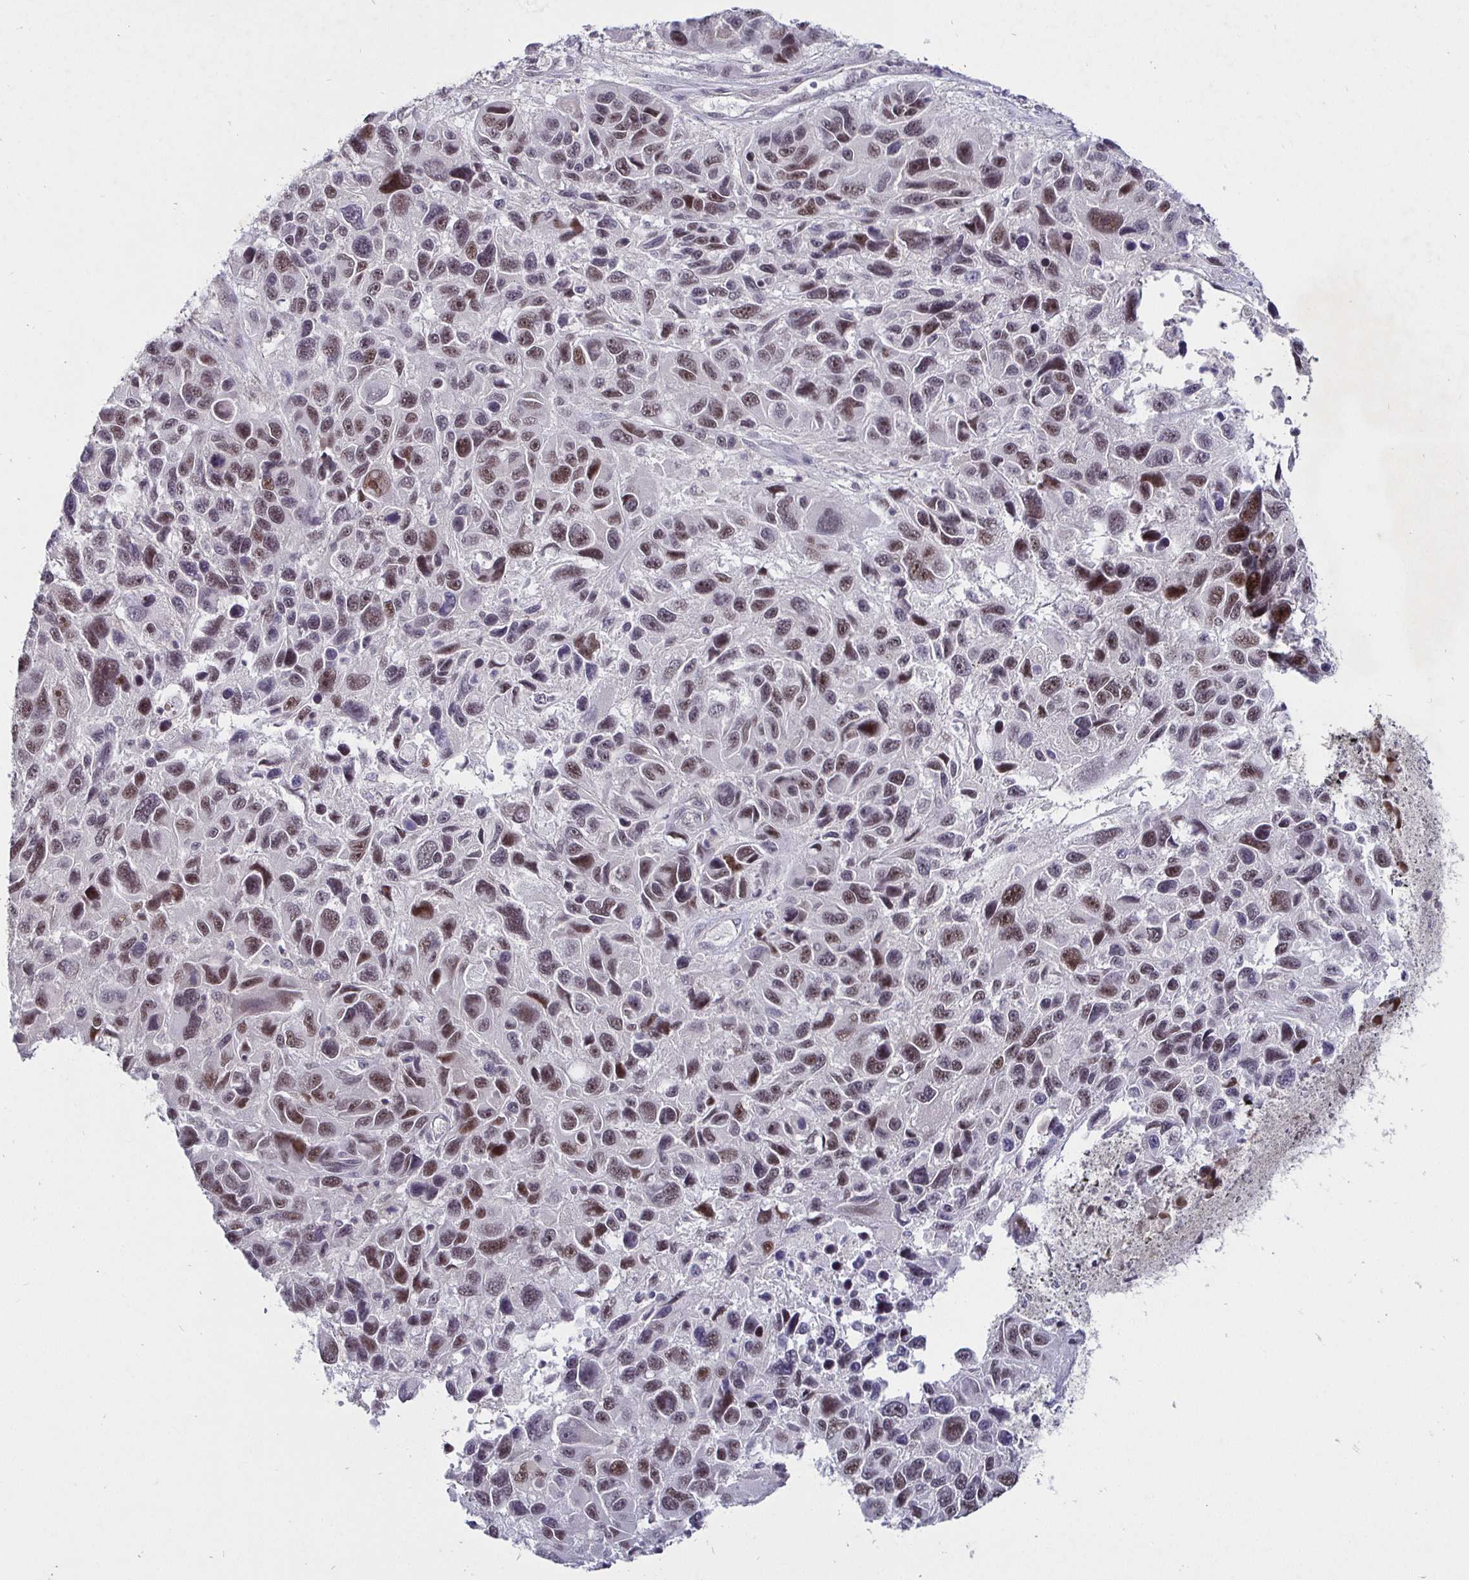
{"staining": {"intensity": "moderate", "quantity": ">75%", "location": "nuclear"}, "tissue": "melanoma", "cell_type": "Tumor cells", "image_type": "cancer", "snomed": [{"axis": "morphology", "description": "Malignant melanoma, NOS"}, {"axis": "topography", "description": "Skin"}], "caption": "Protein staining shows moderate nuclear expression in approximately >75% of tumor cells in melanoma.", "gene": "MLH1", "patient": {"sex": "male", "age": 53}}